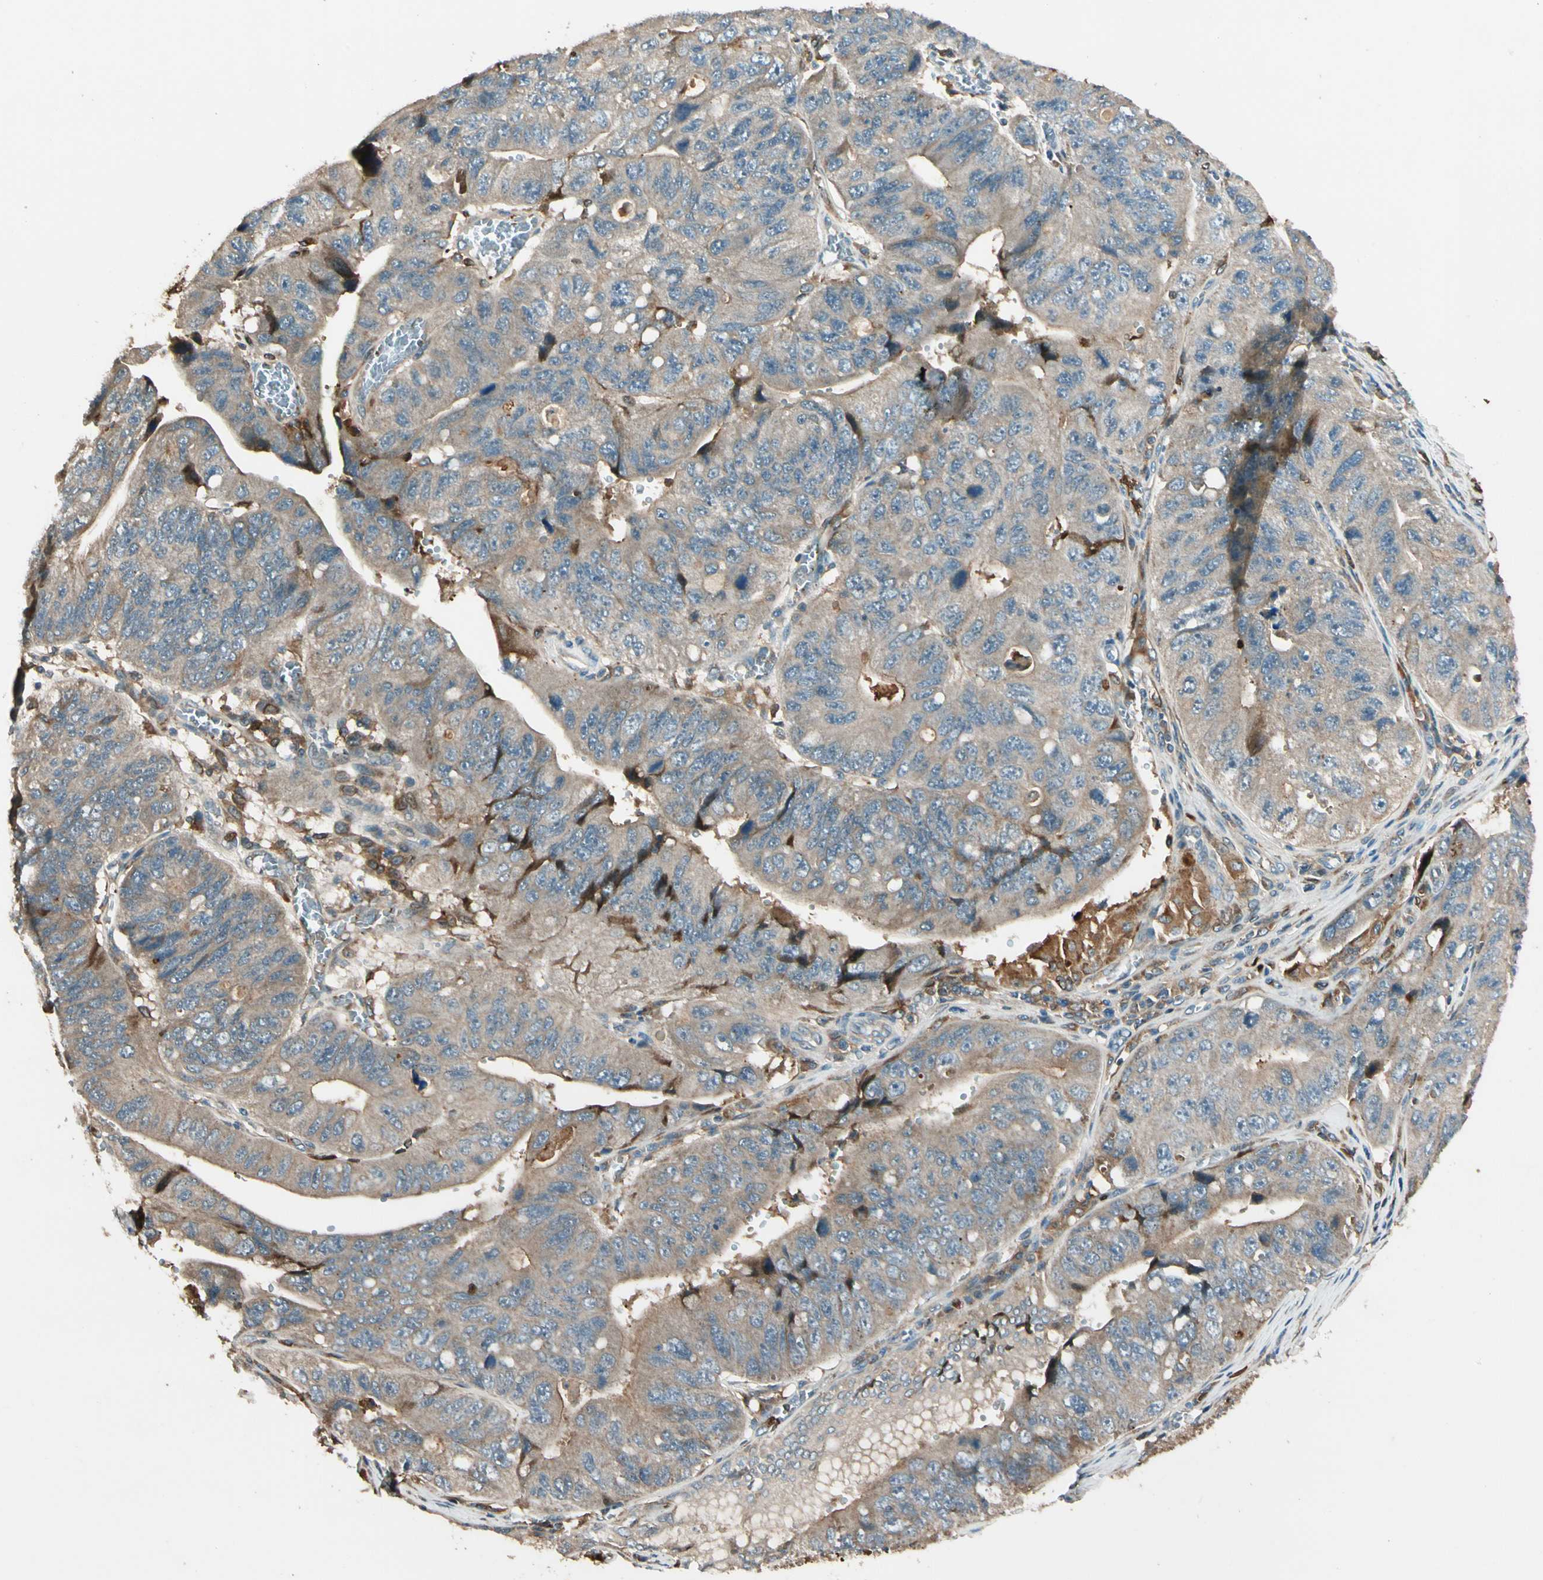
{"staining": {"intensity": "moderate", "quantity": ">75%", "location": "cytoplasmic/membranous"}, "tissue": "stomach cancer", "cell_type": "Tumor cells", "image_type": "cancer", "snomed": [{"axis": "morphology", "description": "Adenocarcinoma, NOS"}, {"axis": "topography", "description": "Stomach"}], "caption": "The photomicrograph shows staining of stomach cancer, revealing moderate cytoplasmic/membranous protein staining (brown color) within tumor cells.", "gene": "STX11", "patient": {"sex": "male", "age": 59}}